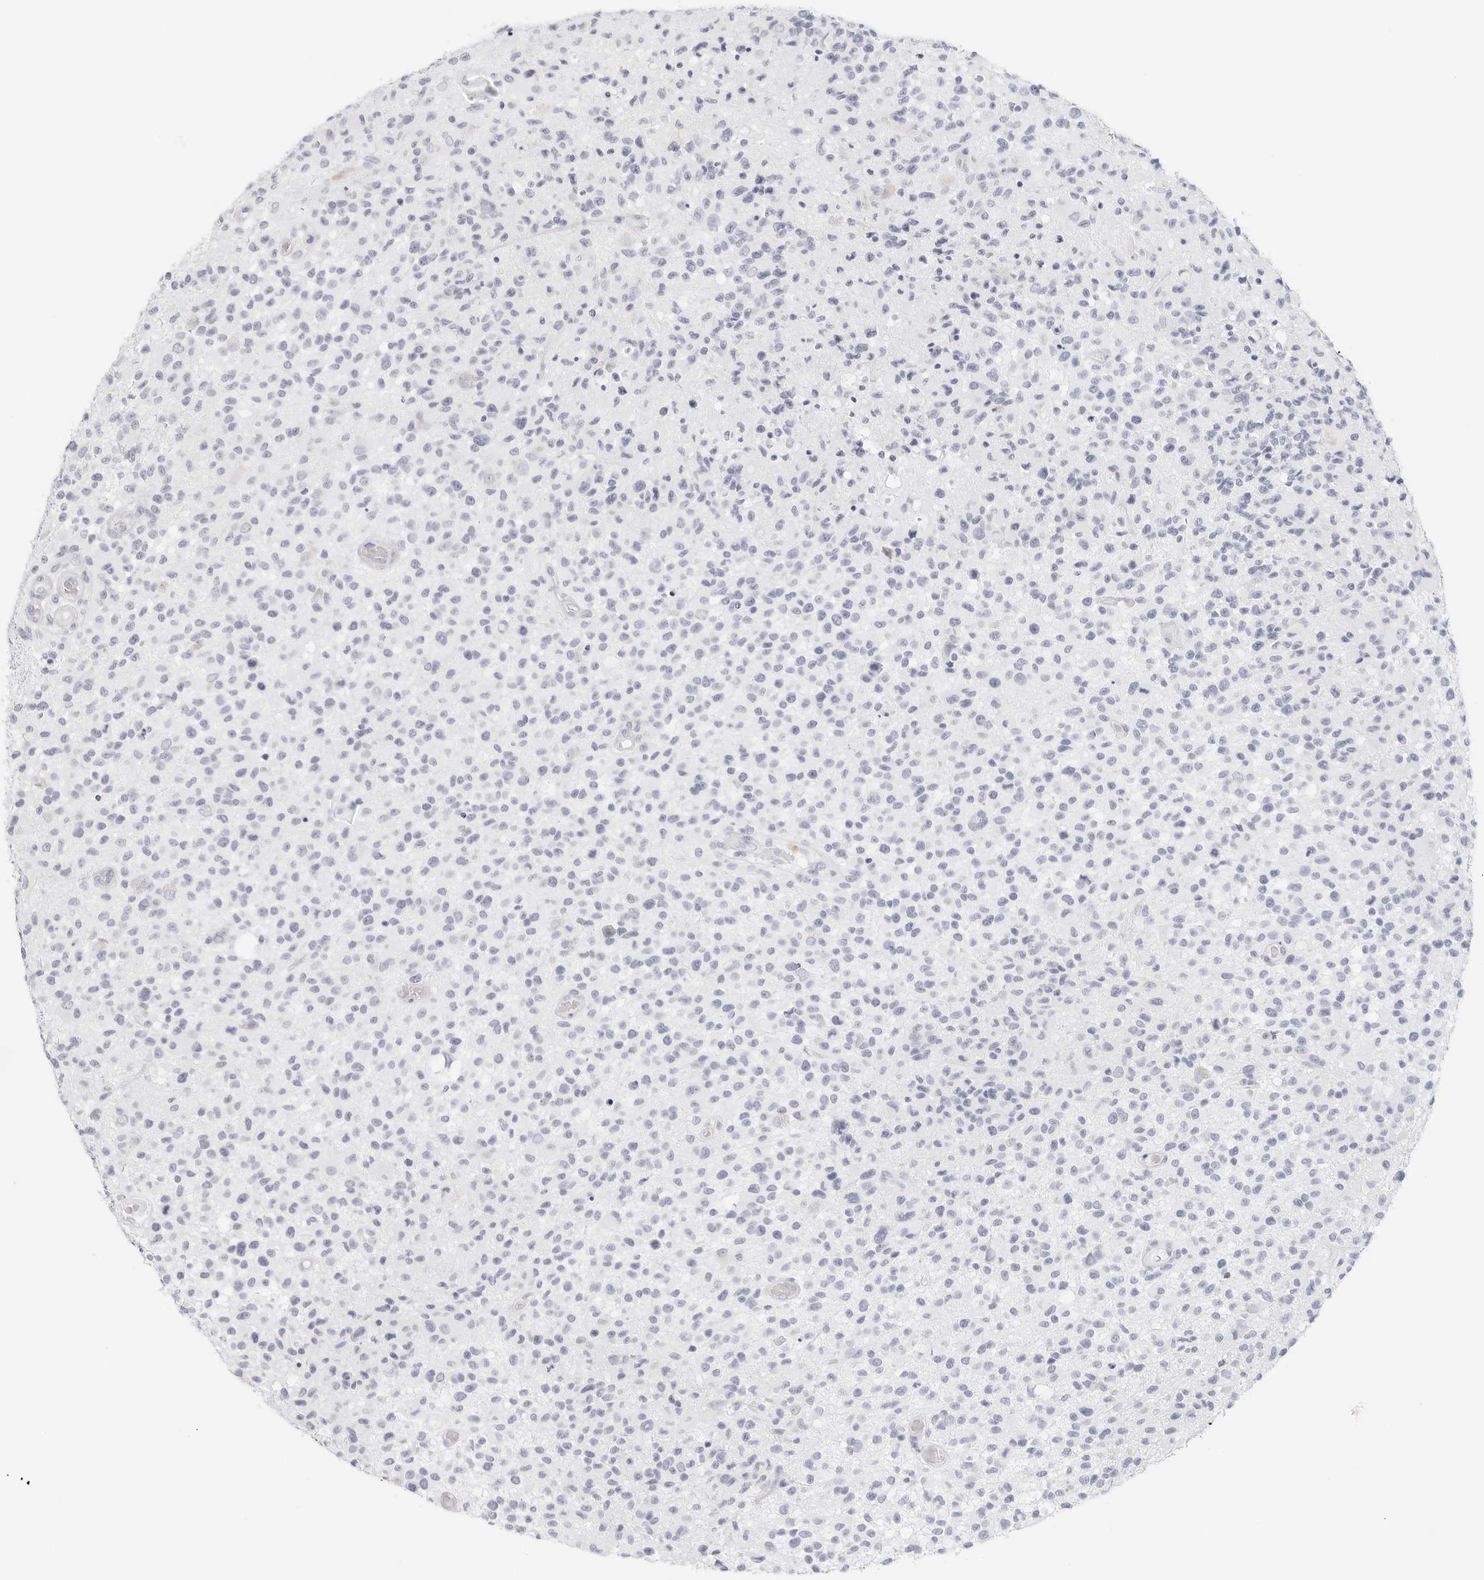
{"staining": {"intensity": "negative", "quantity": "none", "location": "none"}, "tissue": "glioma", "cell_type": "Tumor cells", "image_type": "cancer", "snomed": [{"axis": "morphology", "description": "Glioma, malignant, High grade"}, {"axis": "morphology", "description": "Glioblastoma, NOS"}, {"axis": "topography", "description": "Brain"}], "caption": "Protein analysis of glioma exhibits no significant positivity in tumor cells. (Brightfield microscopy of DAB IHC at high magnification).", "gene": "TFF2", "patient": {"sex": "male", "age": 60}}